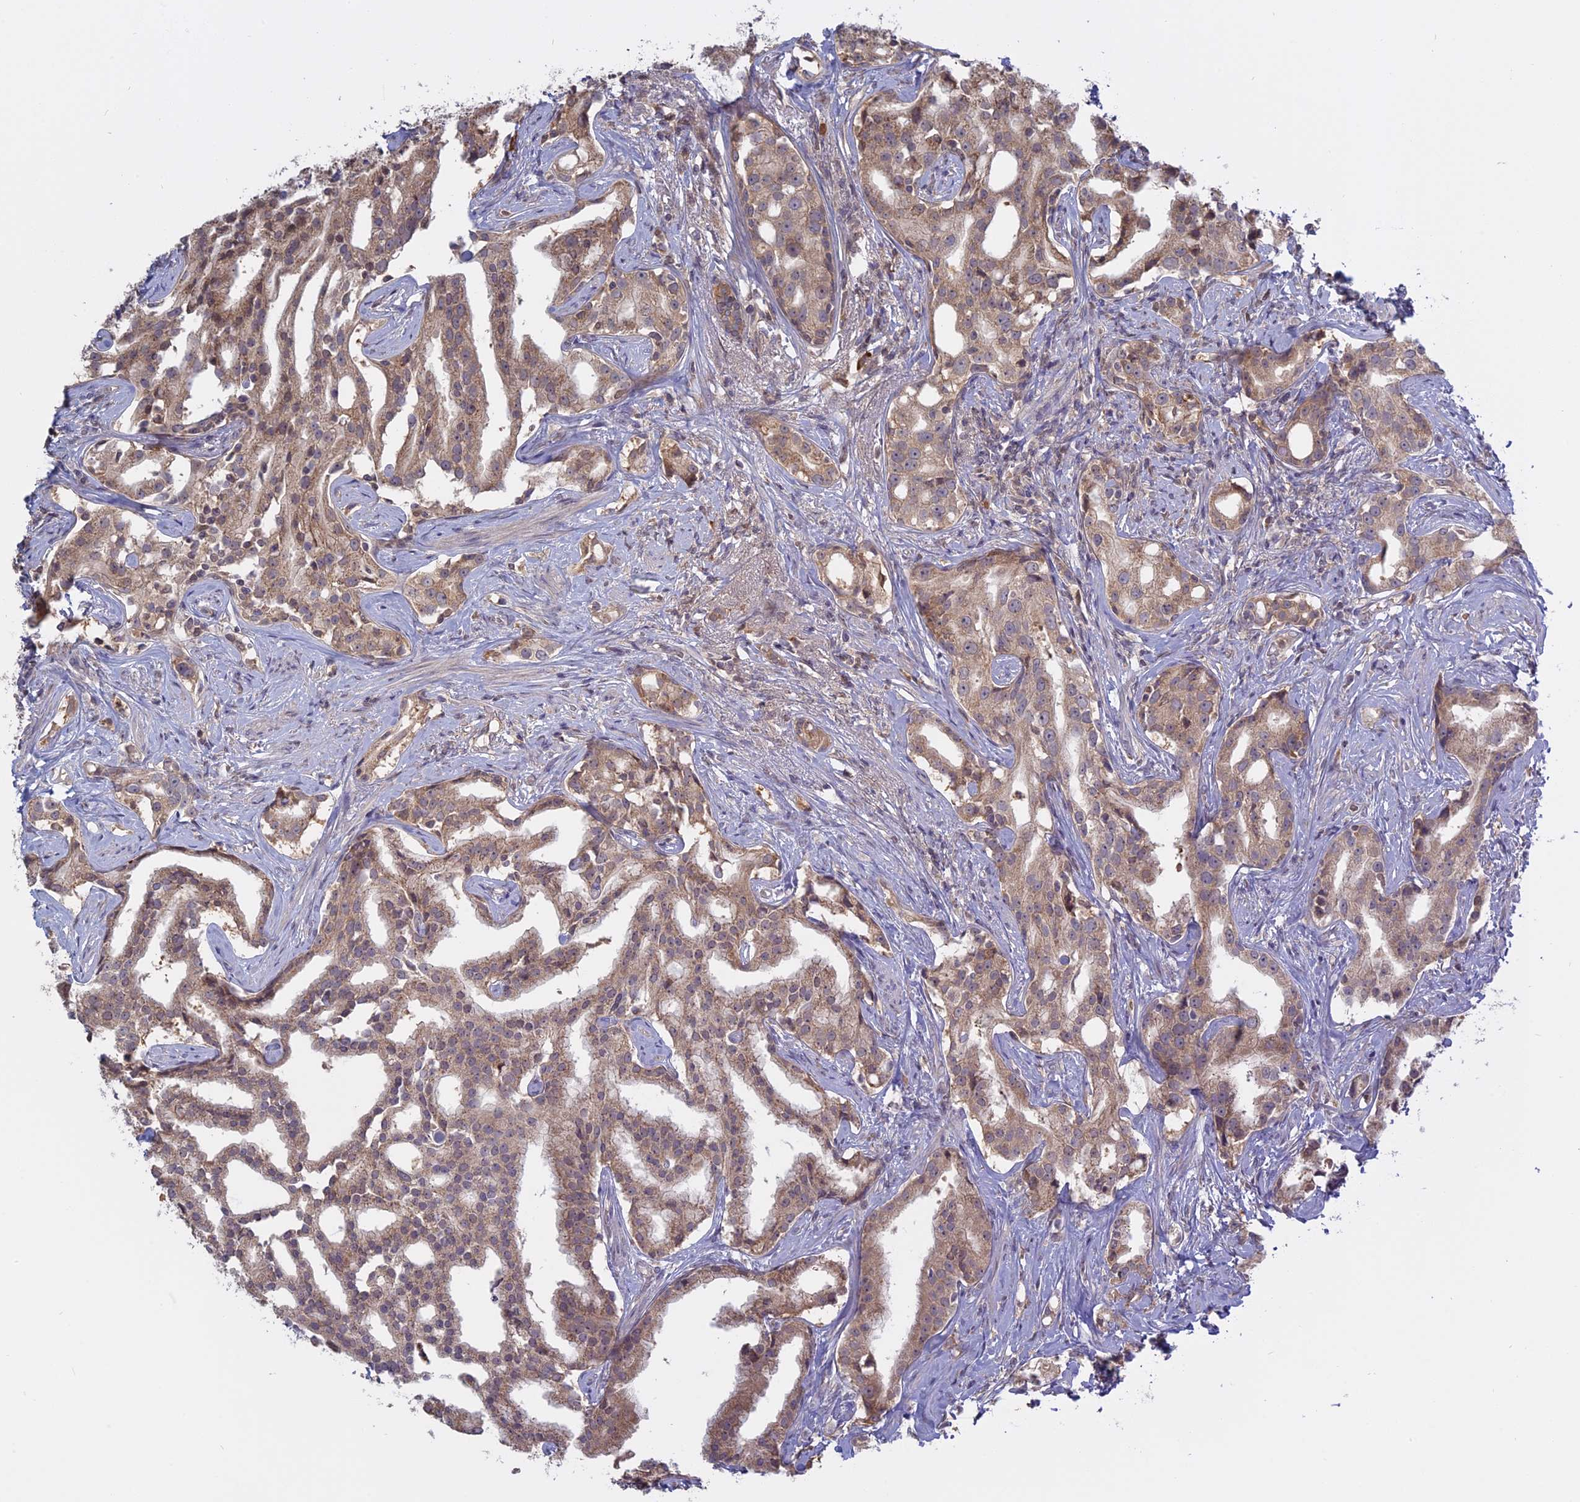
{"staining": {"intensity": "moderate", "quantity": ">75%", "location": "cytoplasmic/membranous"}, "tissue": "prostate cancer", "cell_type": "Tumor cells", "image_type": "cancer", "snomed": [{"axis": "morphology", "description": "Adenocarcinoma, High grade"}, {"axis": "topography", "description": "Prostate"}], "caption": "Moderate cytoplasmic/membranous positivity is appreciated in about >75% of tumor cells in high-grade adenocarcinoma (prostate).", "gene": "TMEM208", "patient": {"sex": "male", "age": 67}}